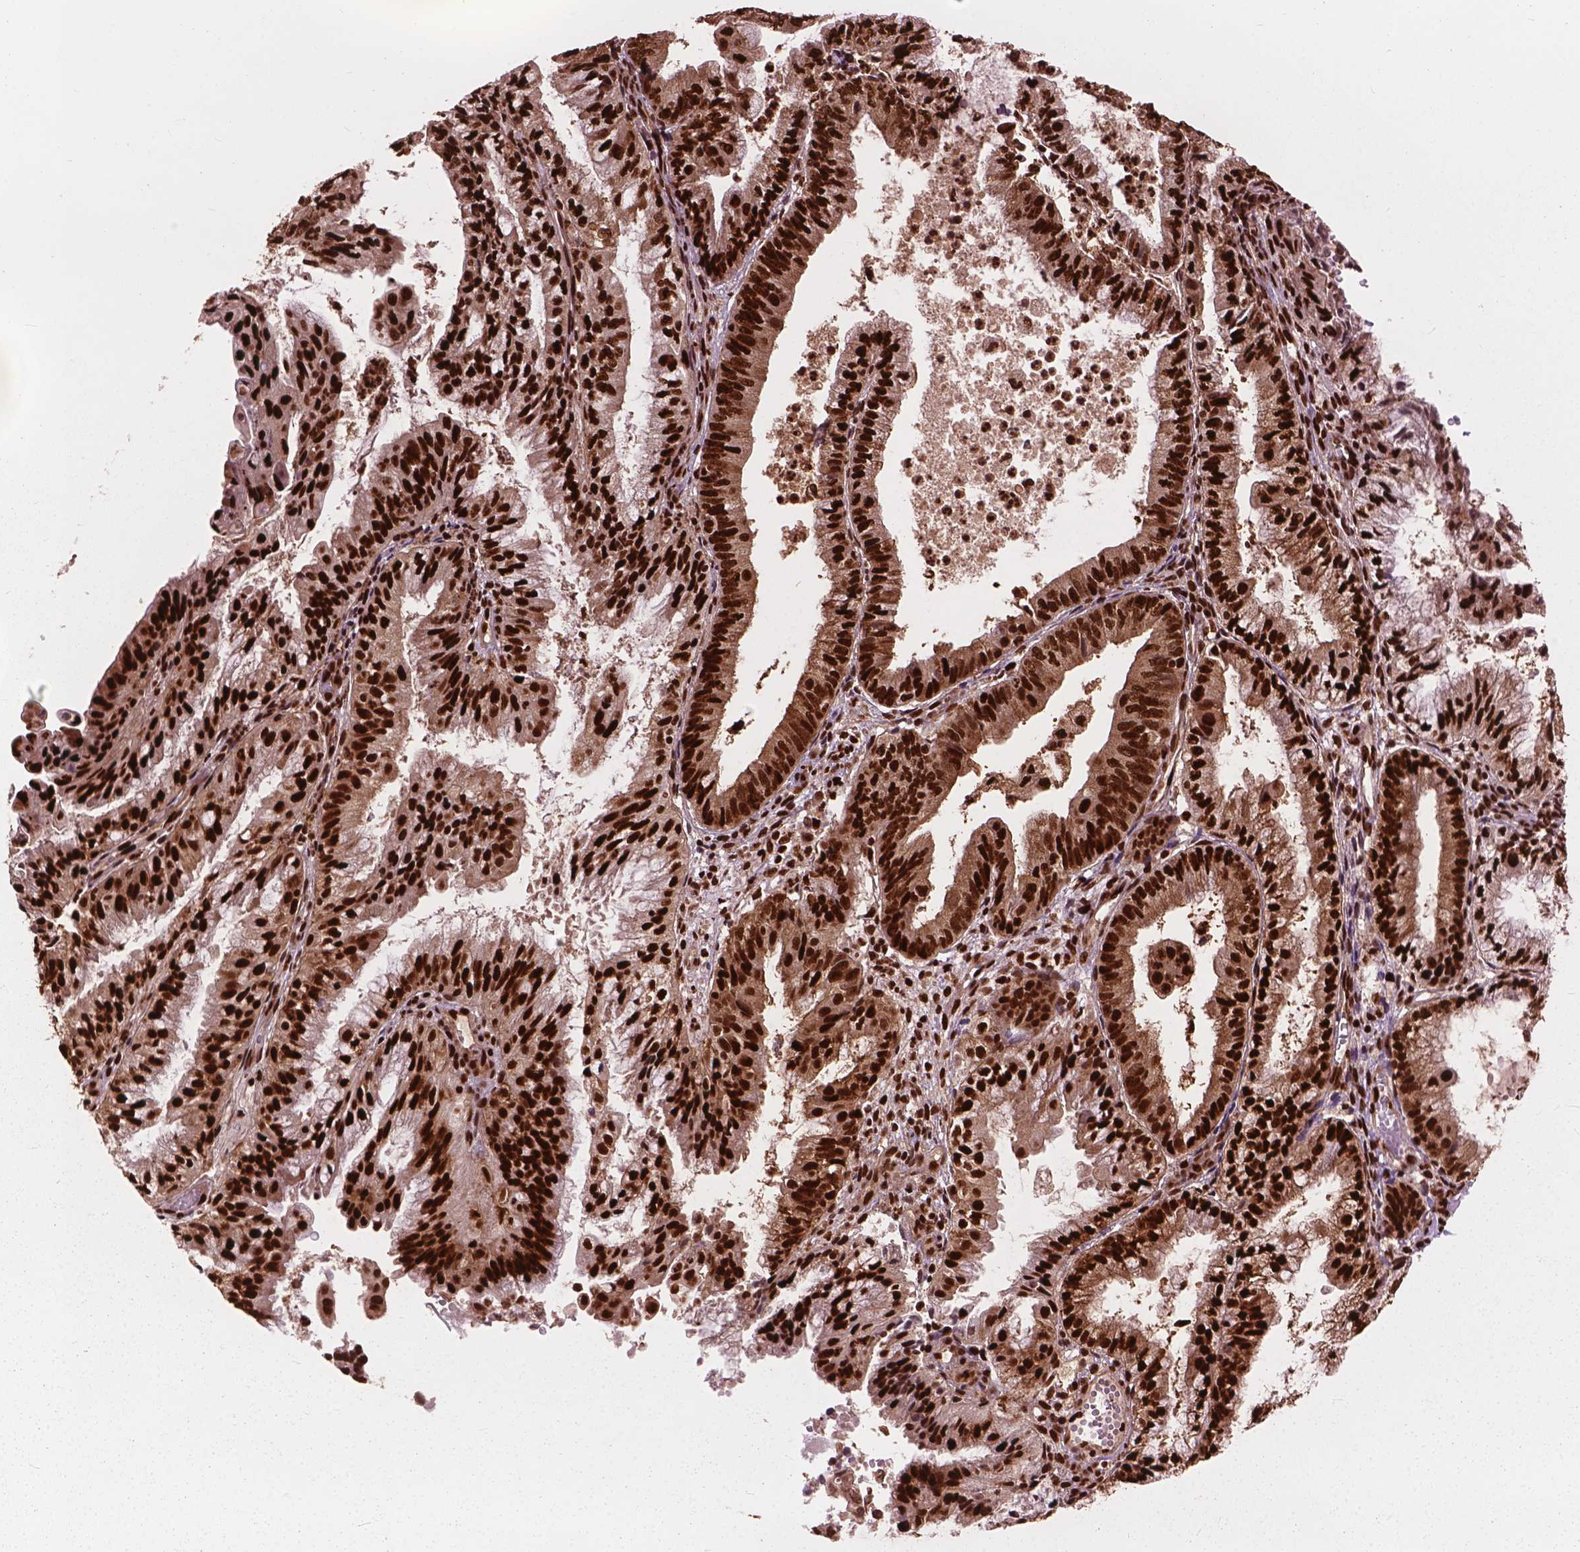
{"staining": {"intensity": "strong", "quantity": ">75%", "location": "nuclear"}, "tissue": "endometrial cancer", "cell_type": "Tumor cells", "image_type": "cancer", "snomed": [{"axis": "morphology", "description": "Adenocarcinoma, NOS"}, {"axis": "topography", "description": "Endometrium"}], "caption": "This image reveals endometrial cancer stained with immunohistochemistry to label a protein in brown. The nuclear of tumor cells show strong positivity for the protein. Nuclei are counter-stained blue.", "gene": "ANP32B", "patient": {"sex": "female", "age": 55}}